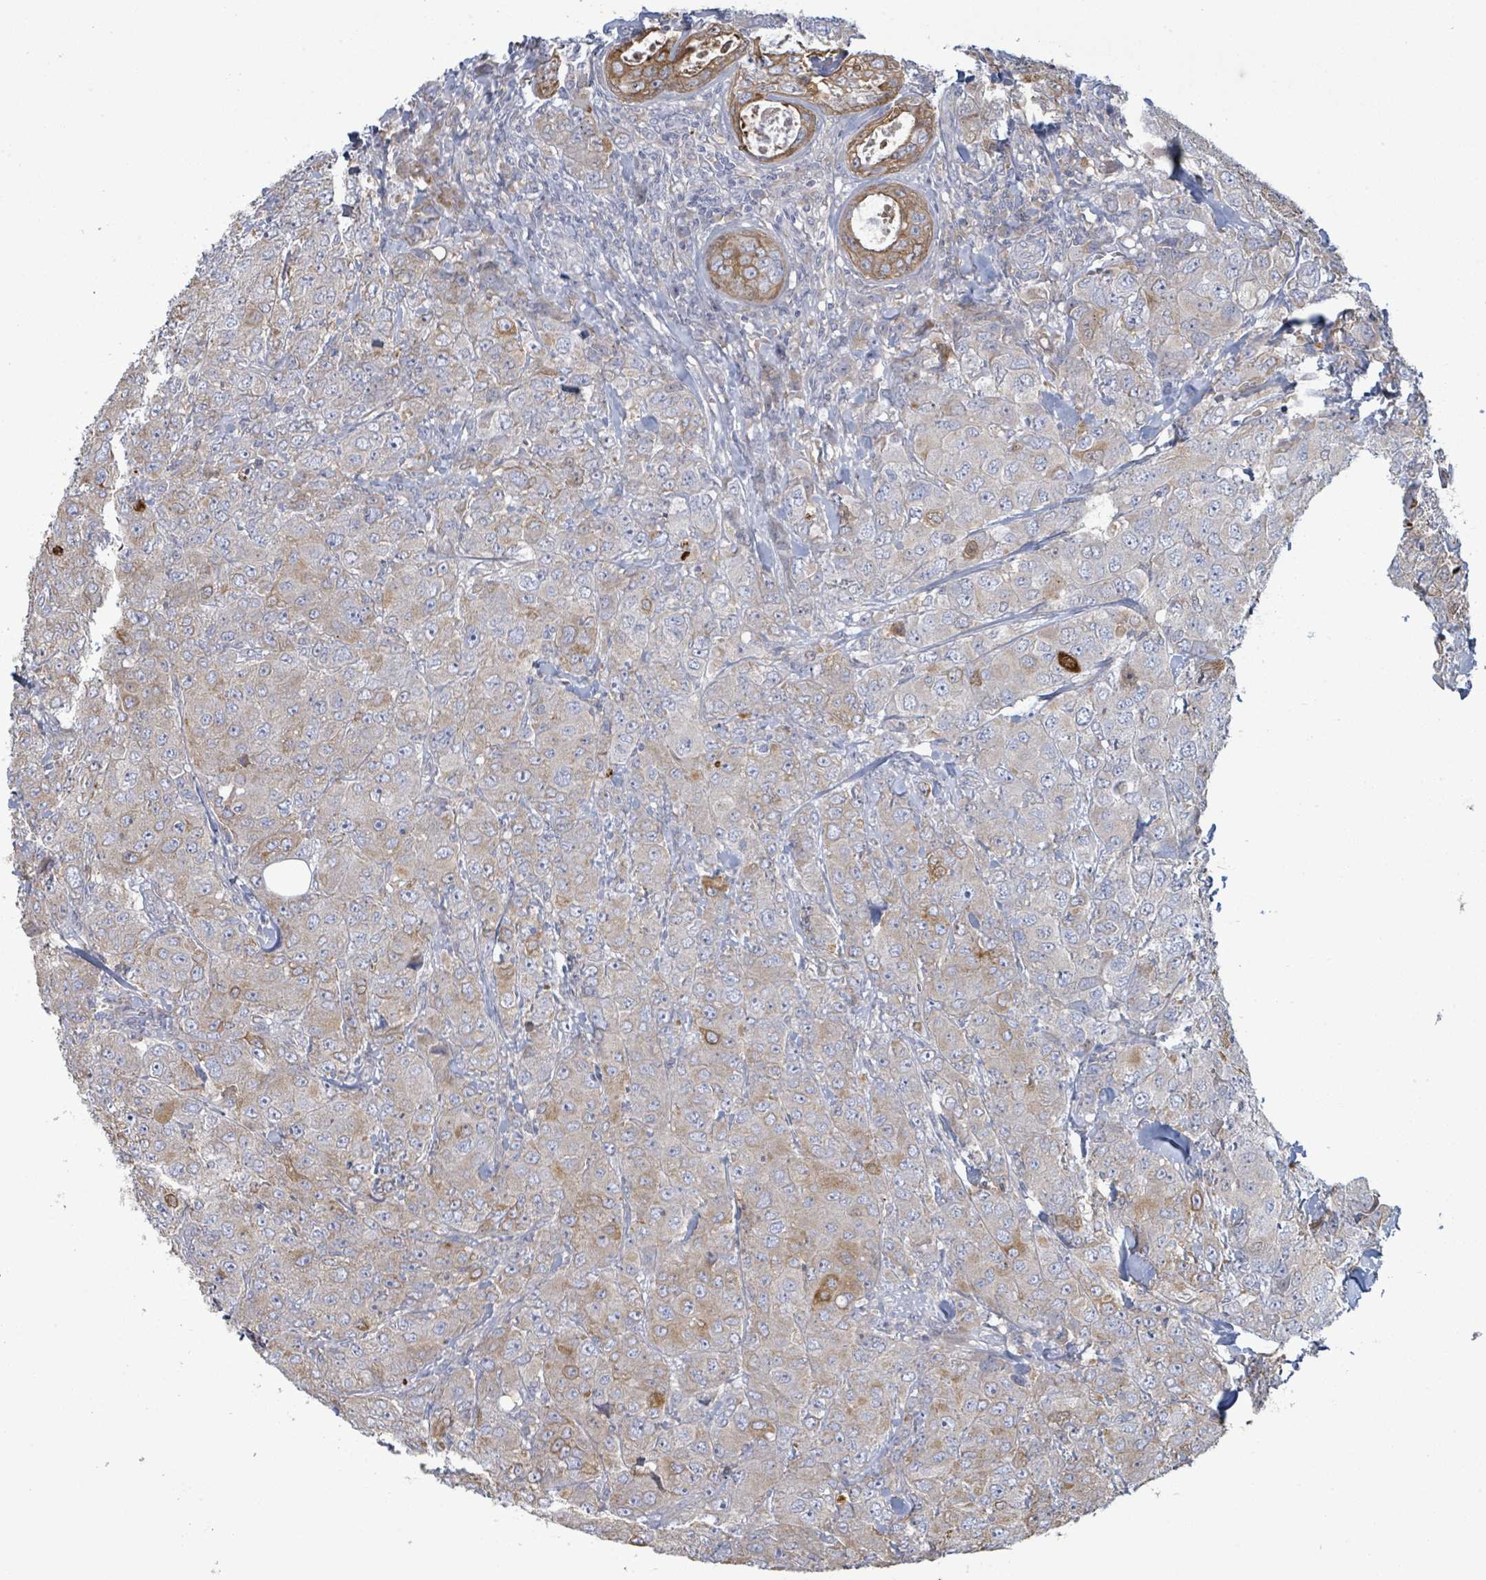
{"staining": {"intensity": "weak", "quantity": "<25%", "location": "cytoplasmic/membranous"}, "tissue": "breast cancer", "cell_type": "Tumor cells", "image_type": "cancer", "snomed": [{"axis": "morphology", "description": "Duct carcinoma"}, {"axis": "topography", "description": "Breast"}], "caption": "Breast cancer (infiltrating ductal carcinoma) stained for a protein using immunohistochemistry demonstrates no staining tumor cells.", "gene": "COL13A1", "patient": {"sex": "female", "age": 43}}